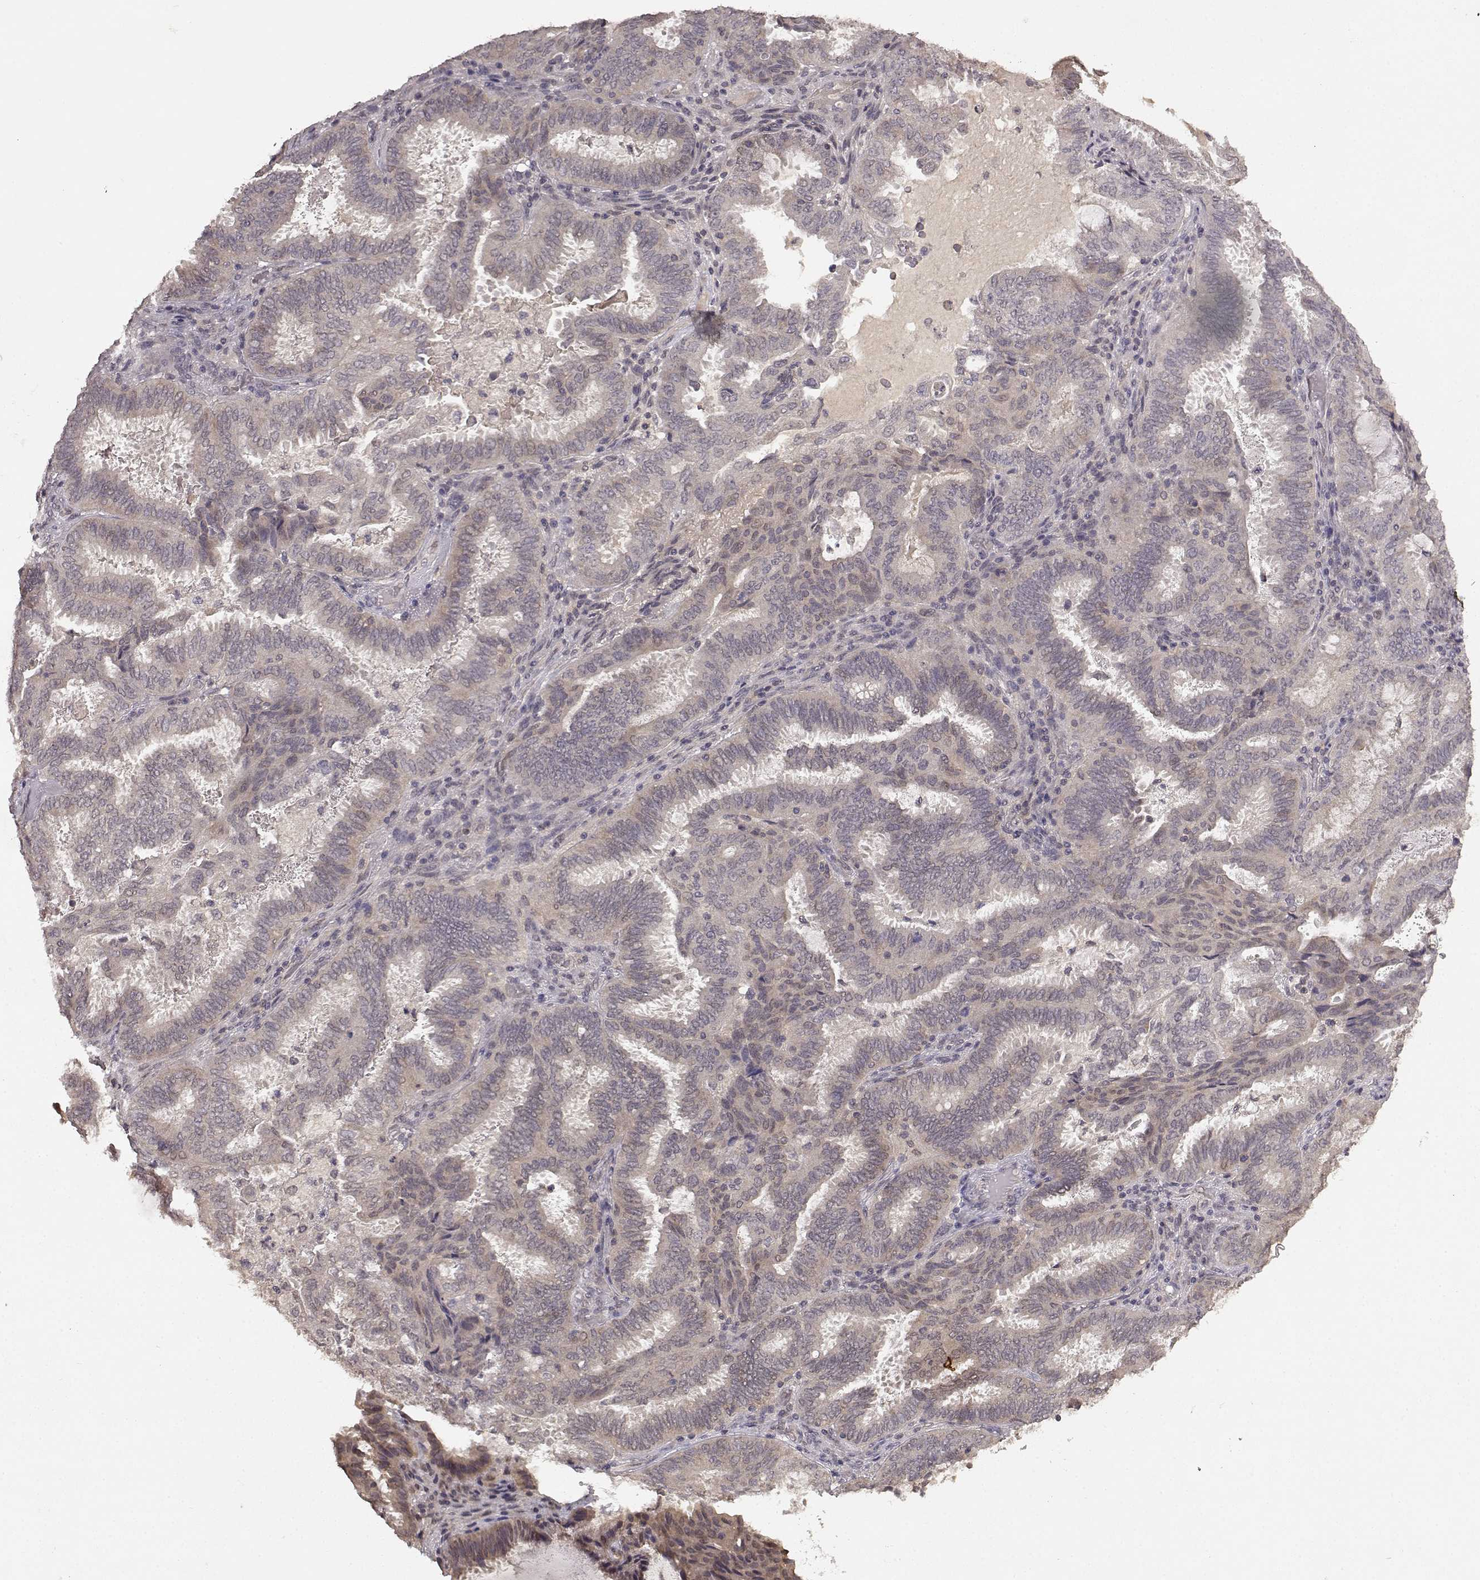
{"staining": {"intensity": "weak", "quantity": "<25%", "location": "cytoplasmic/membranous"}, "tissue": "ovarian cancer", "cell_type": "Tumor cells", "image_type": "cancer", "snomed": [{"axis": "morphology", "description": "Carcinoma, endometroid"}, {"axis": "topography", "description": "Ovary"}], "caption": "Ovarian cancer (endometroid carcinoma) stained for a protein using IHC displays no positivity tumor cells.", "gene": "NTRK2", "patient": {"sex": "female", "age": 41}}